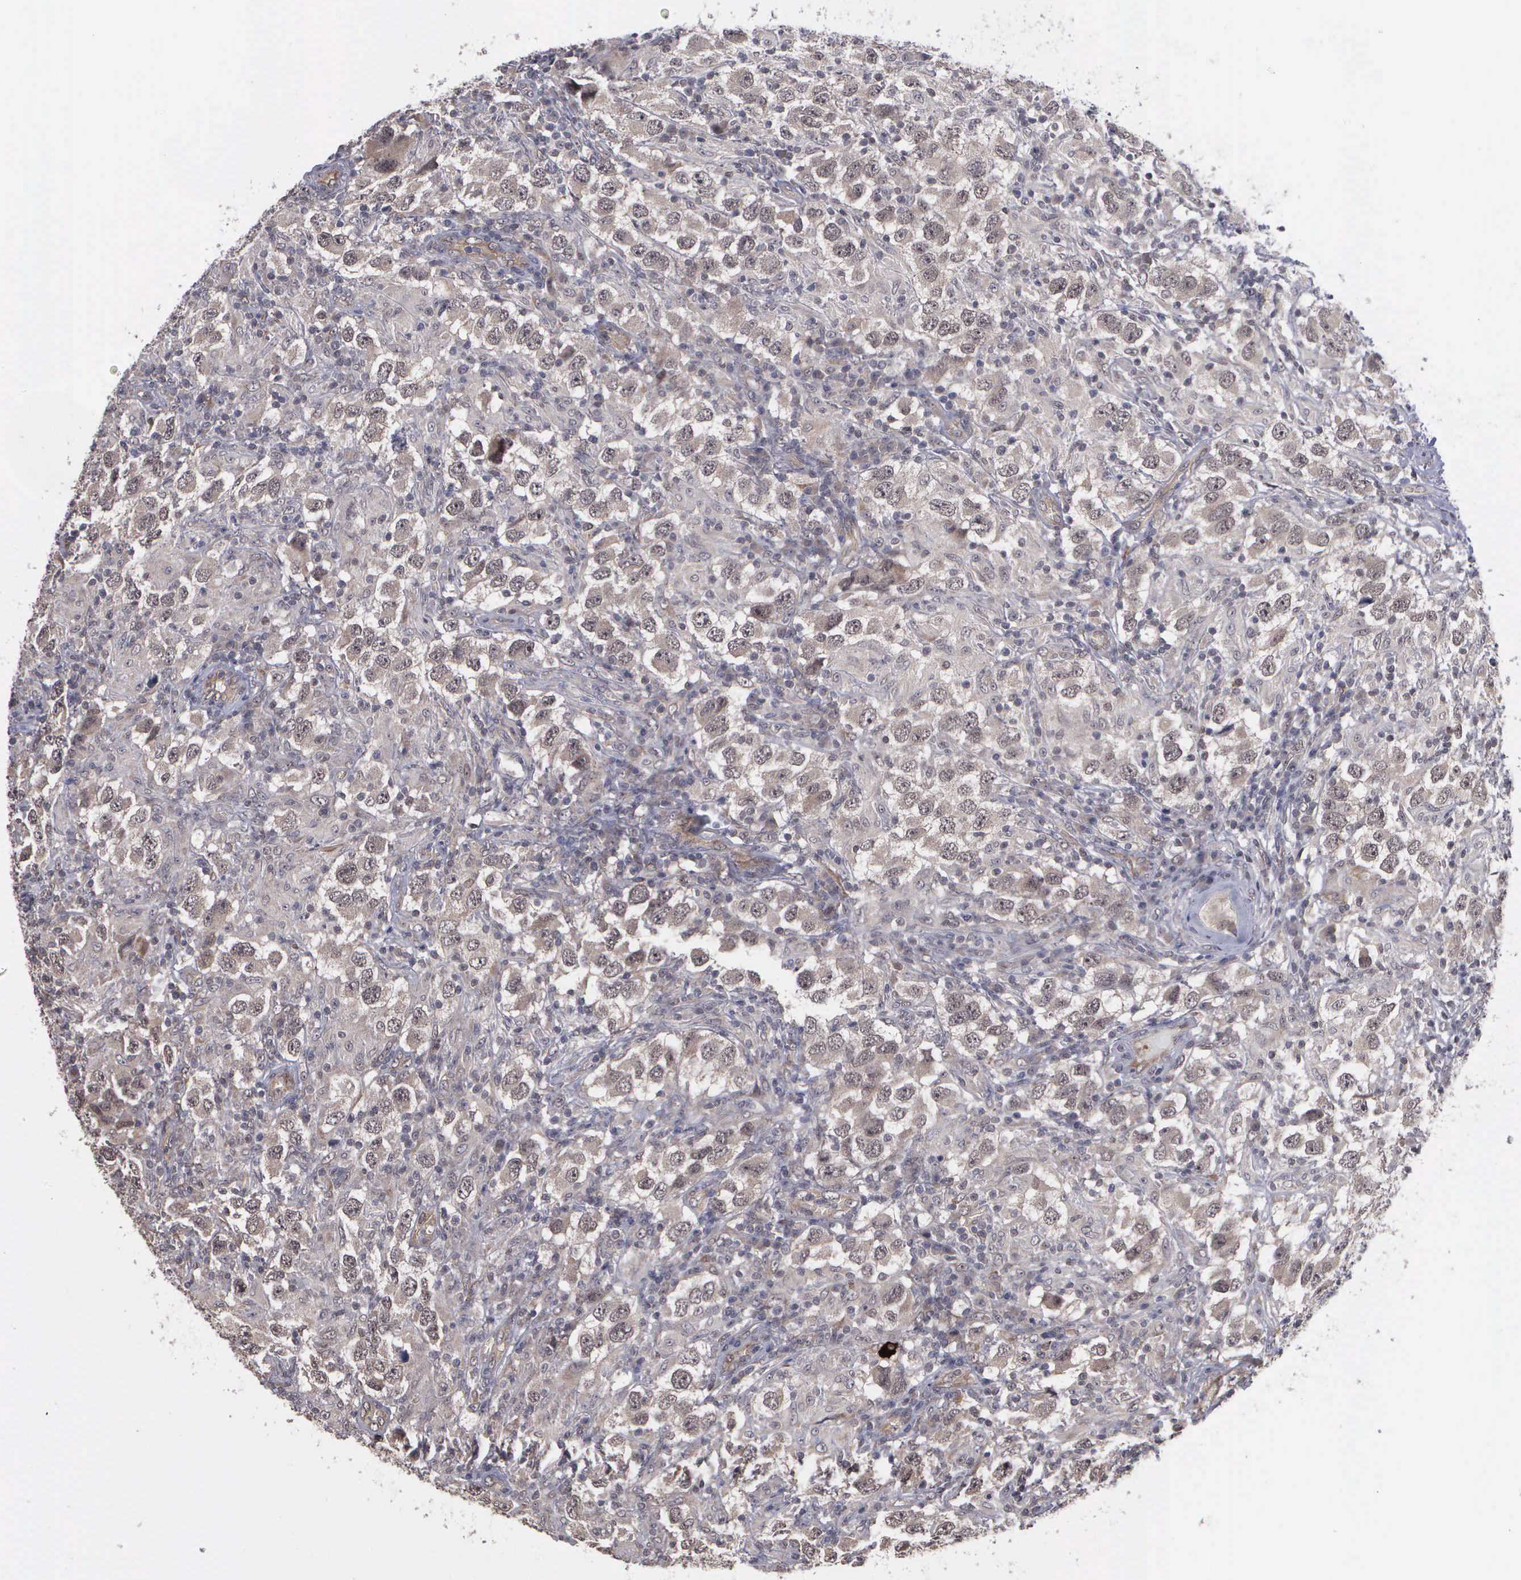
{"staining": {"intensity": "weak", "quantity": ">75%", "location": "cytoplasmic/membranous"}, "tissue": "testis cancer", "cell_type": "Tumor cells", "image_type": "cancer", "snomed": [{"axis": "morphology", "description": "Carcinoma, Embryonal, NOS"}, {"axis": "topography", "description": "Testis"}], "caption": "Weak cytoplasmic/membranous expression is present in approximately >75% of tumor cells in testis cancer (embryonal carcinoma).", "gene": "MAP3K9", "patient": {"sex": "male", "age": 21}}